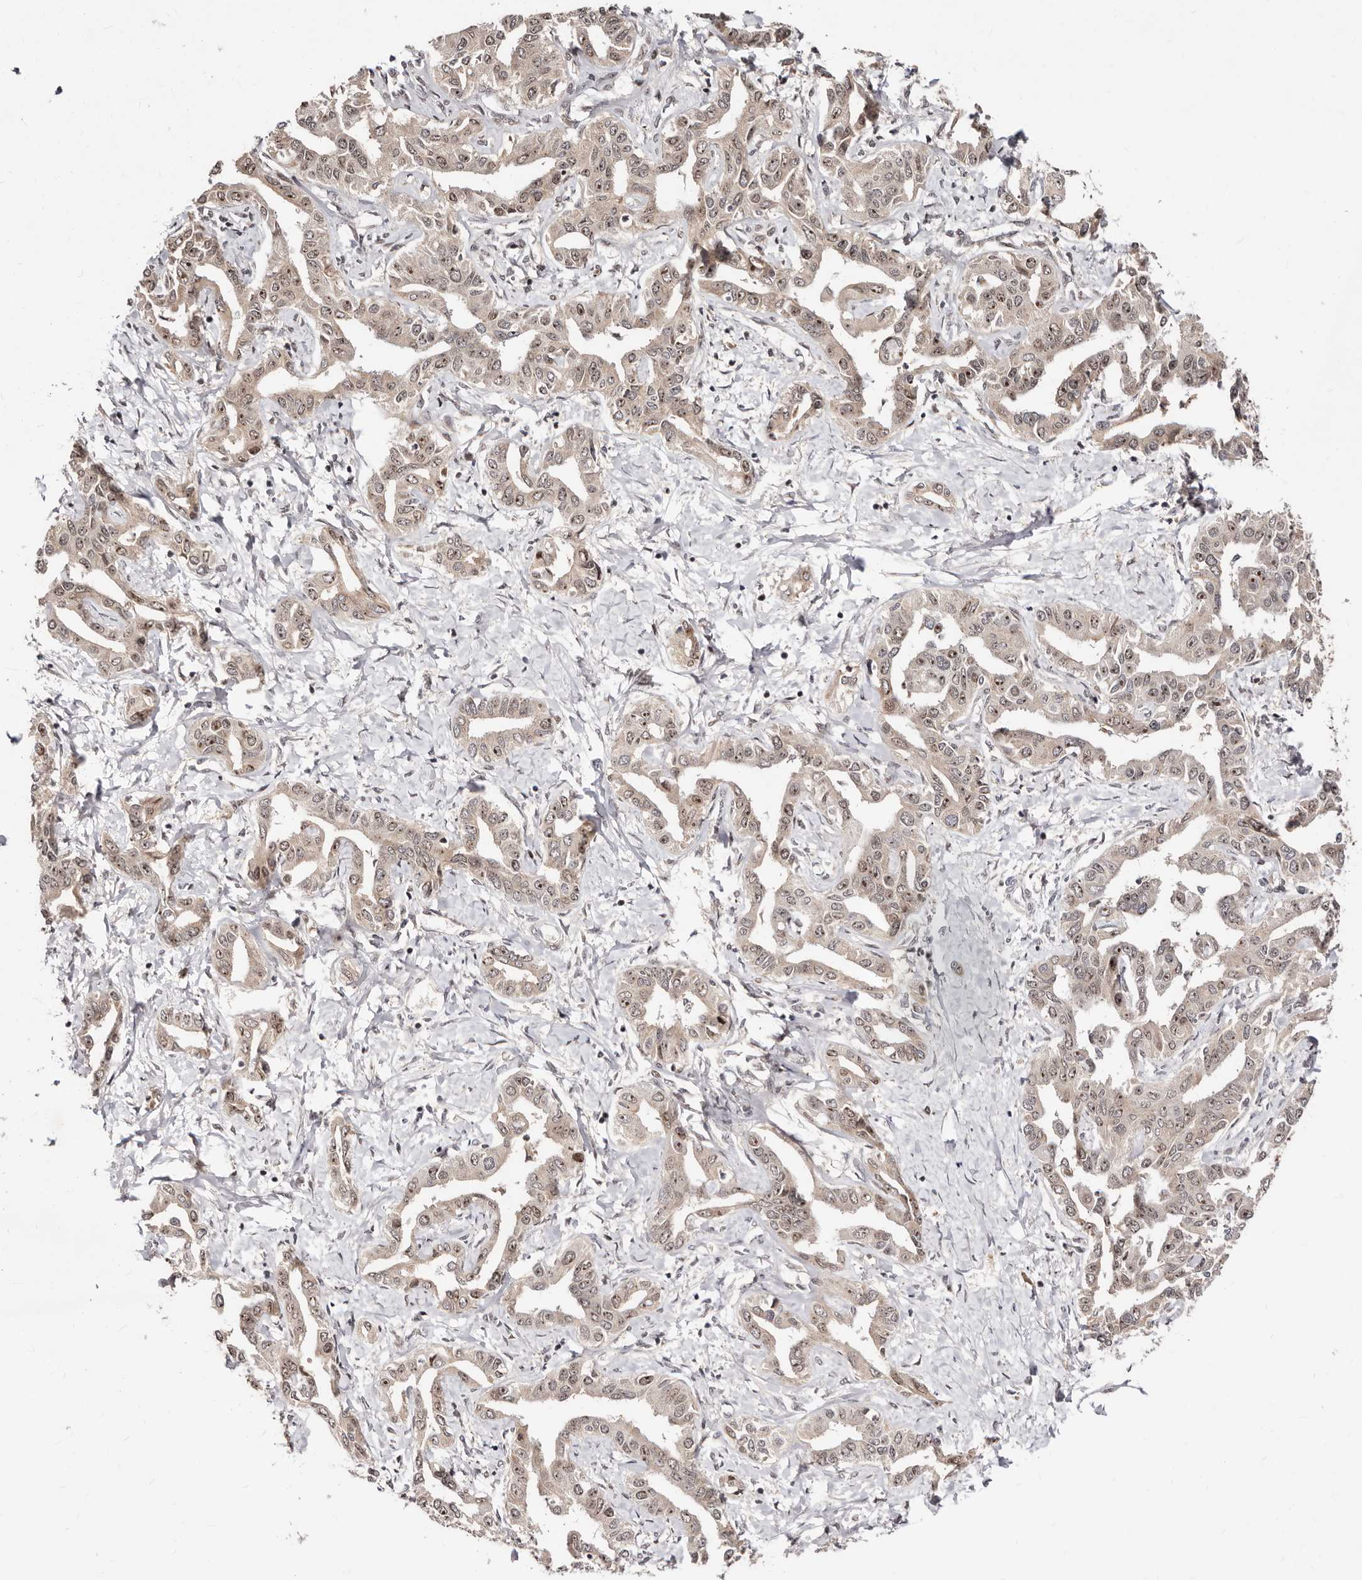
{"staining": {"intensity": "moderate", "quantity": ">75%", "location": "cytoplasmic/membranous,nuclear"}, "tissue": "liver cancer", "cell_type": "Tumor cells", "image_type": "cancer", "snomed": [{"axis": "morphology", "description": "Cholangiocarcinoma"}, {"axis": "topography", "description": "Liver"}], "caption": "Immunohistochemical staining of human cholangiocarcinoma (liver) exhibits medium levels of moderate cytoplasmic/membranous and nuclear protein expression in about >75% of tumor cells. Immunohistochemistry (ihc) stains the protein in brown and the nuclei are stained blue.", "gene": "APOL6", "patient": {"sex": "male", "age": 59}}